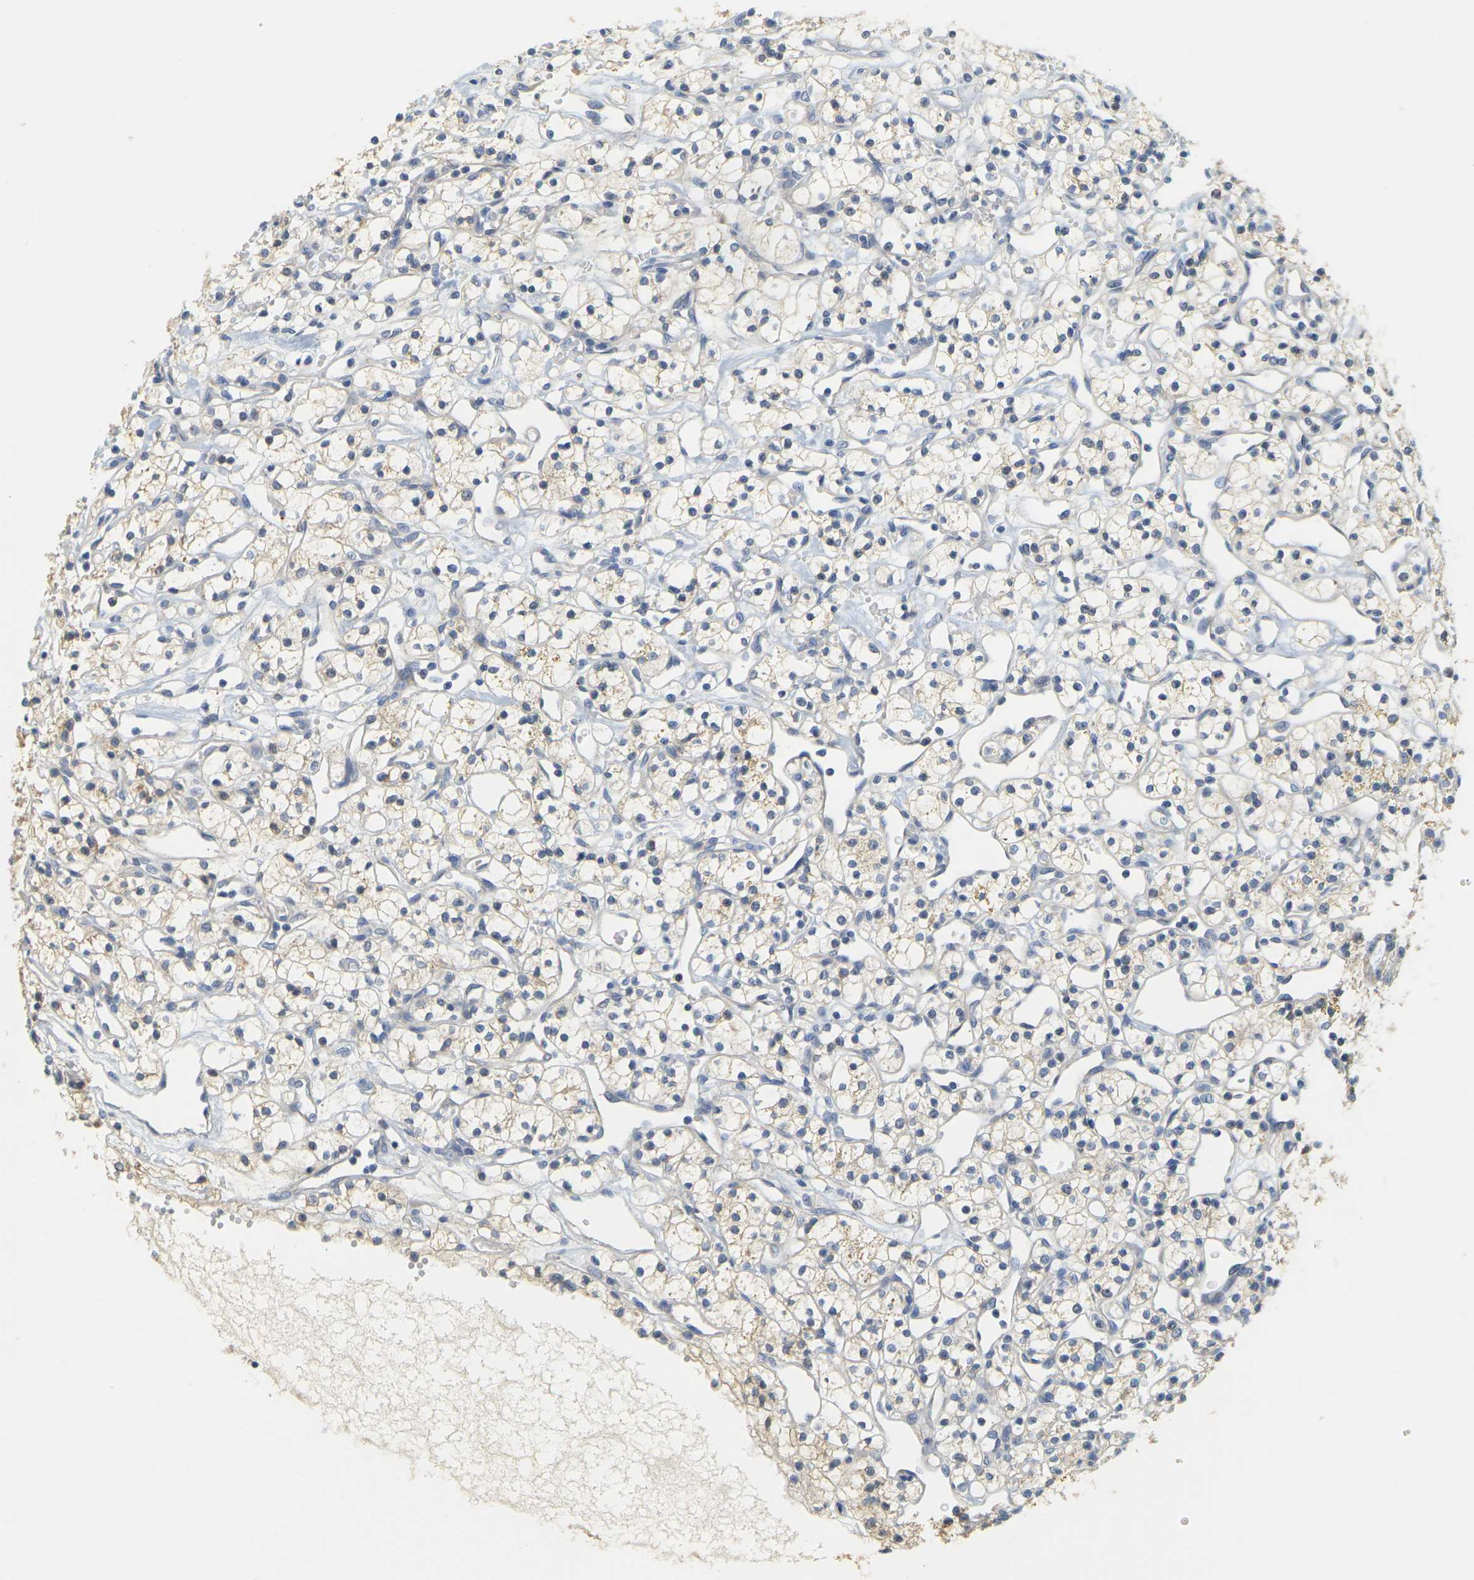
{"staining": {"intensity": "negative", "quantity": "none", "location": "none"}, "tissue": "renal cancer", "cell_type": "Tumor cells", "image_type": "cancer", "snomed": [{"axis": "morphology", "description": "Adenocarcinoma, NOS"}, {"axis": "topography", "description": "Kidney"}], "caption": "A micrograph of human renal adenocarcinoma is negative for staining in tumor cells.", "gene": "GDAP1", "patient": {"sex": "female", "age": 60}}